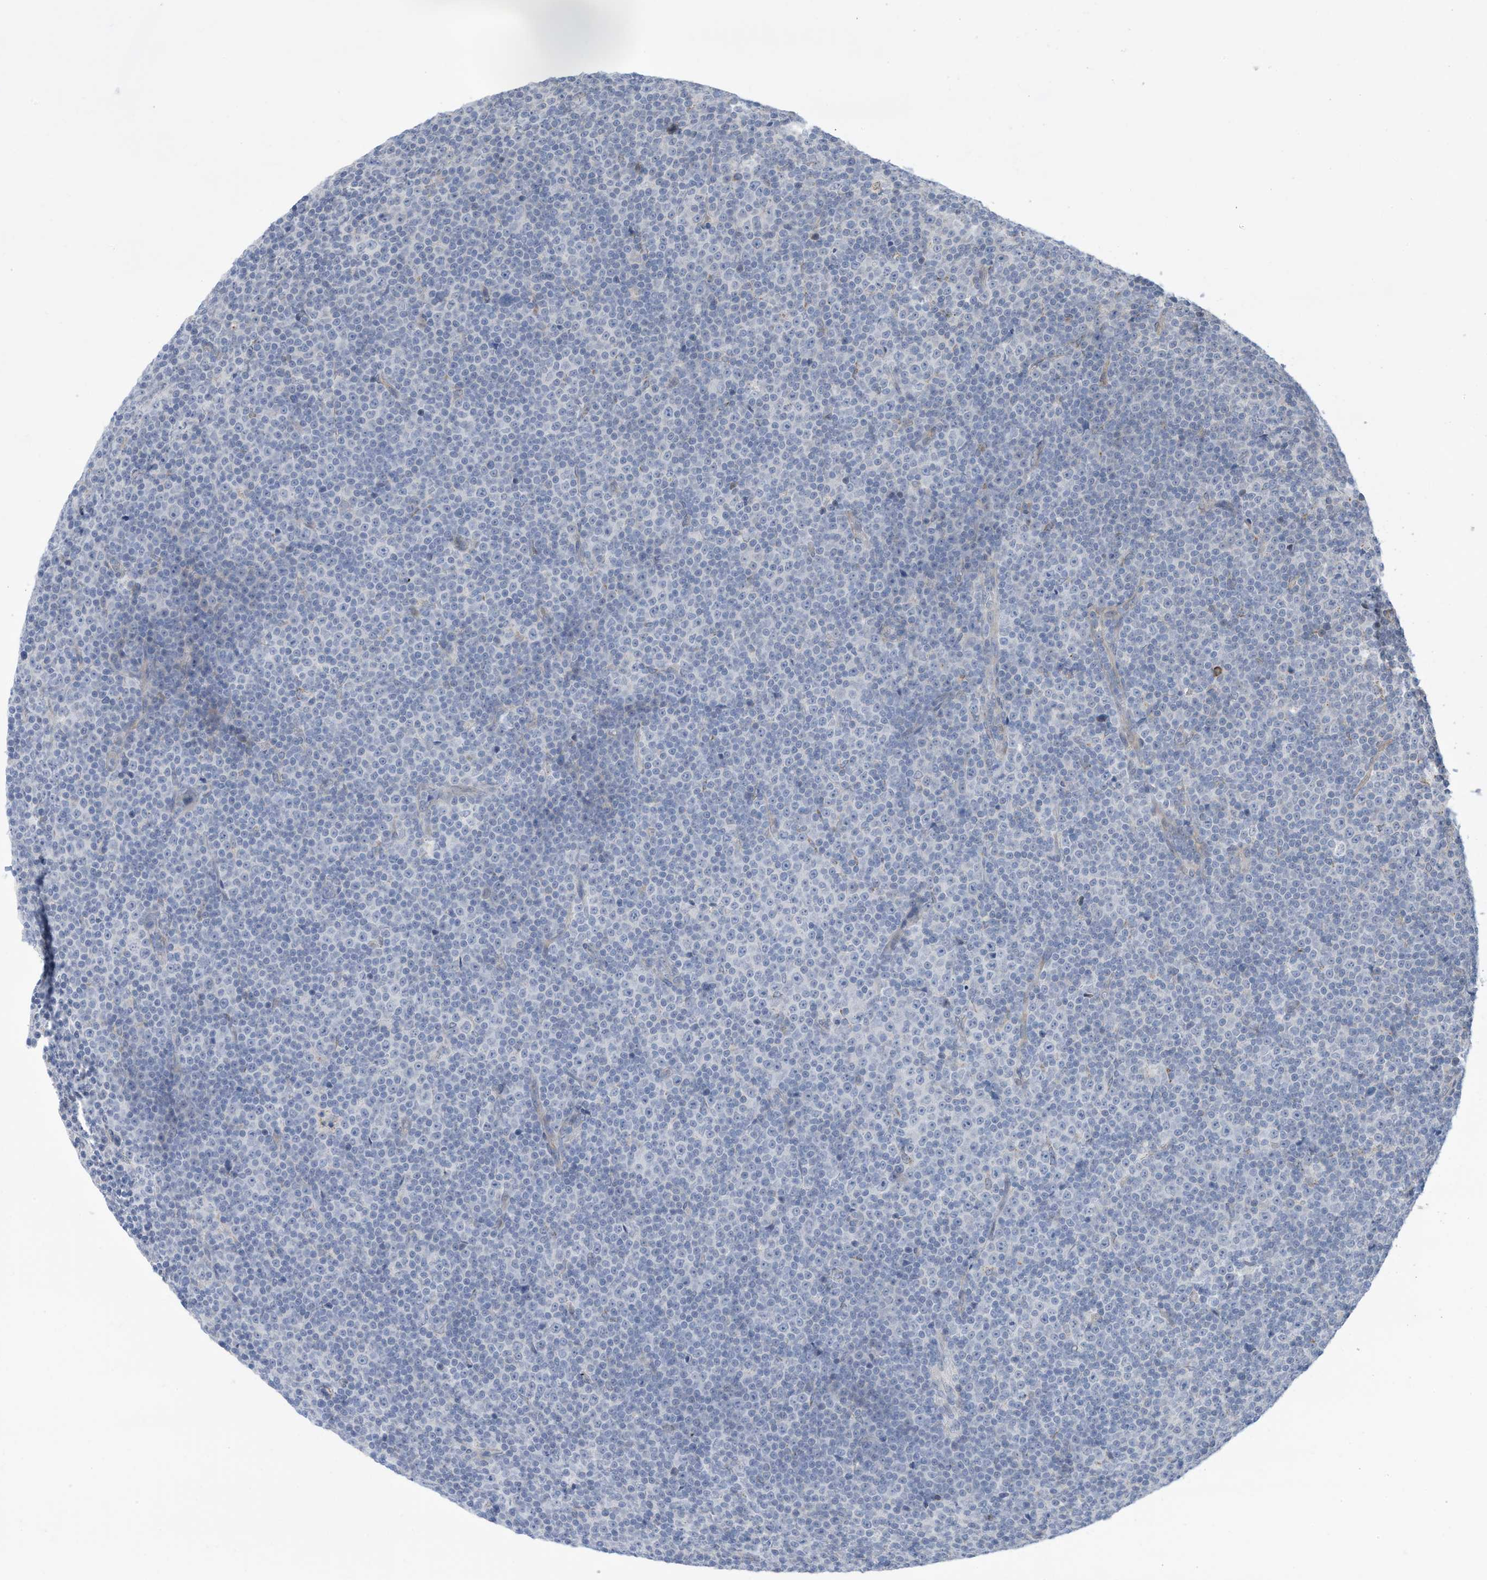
{"staining": {"intensity": "negative", "quantity": "none", "location": "none"}, "tissue": "lymphoma", "cell_type": "Tumor cells", "image_type": "cancer", "snomed": [{"axis": "morphology", "description": "Malignant lymphoma, non-Hodgkin's type, Low grade"}, {"axis": "topography", "description": "Lymph node"}], "caption": "High magnification brightfield microscopy of lymphoma stained with DAB (3,3'-diaminobenzidine) (brown) and counterstained with hematoxylin (blue): tumor cells show no significant expression.", "gene": "ZNF292", "patient": {"sex": "female", "age": 67}}